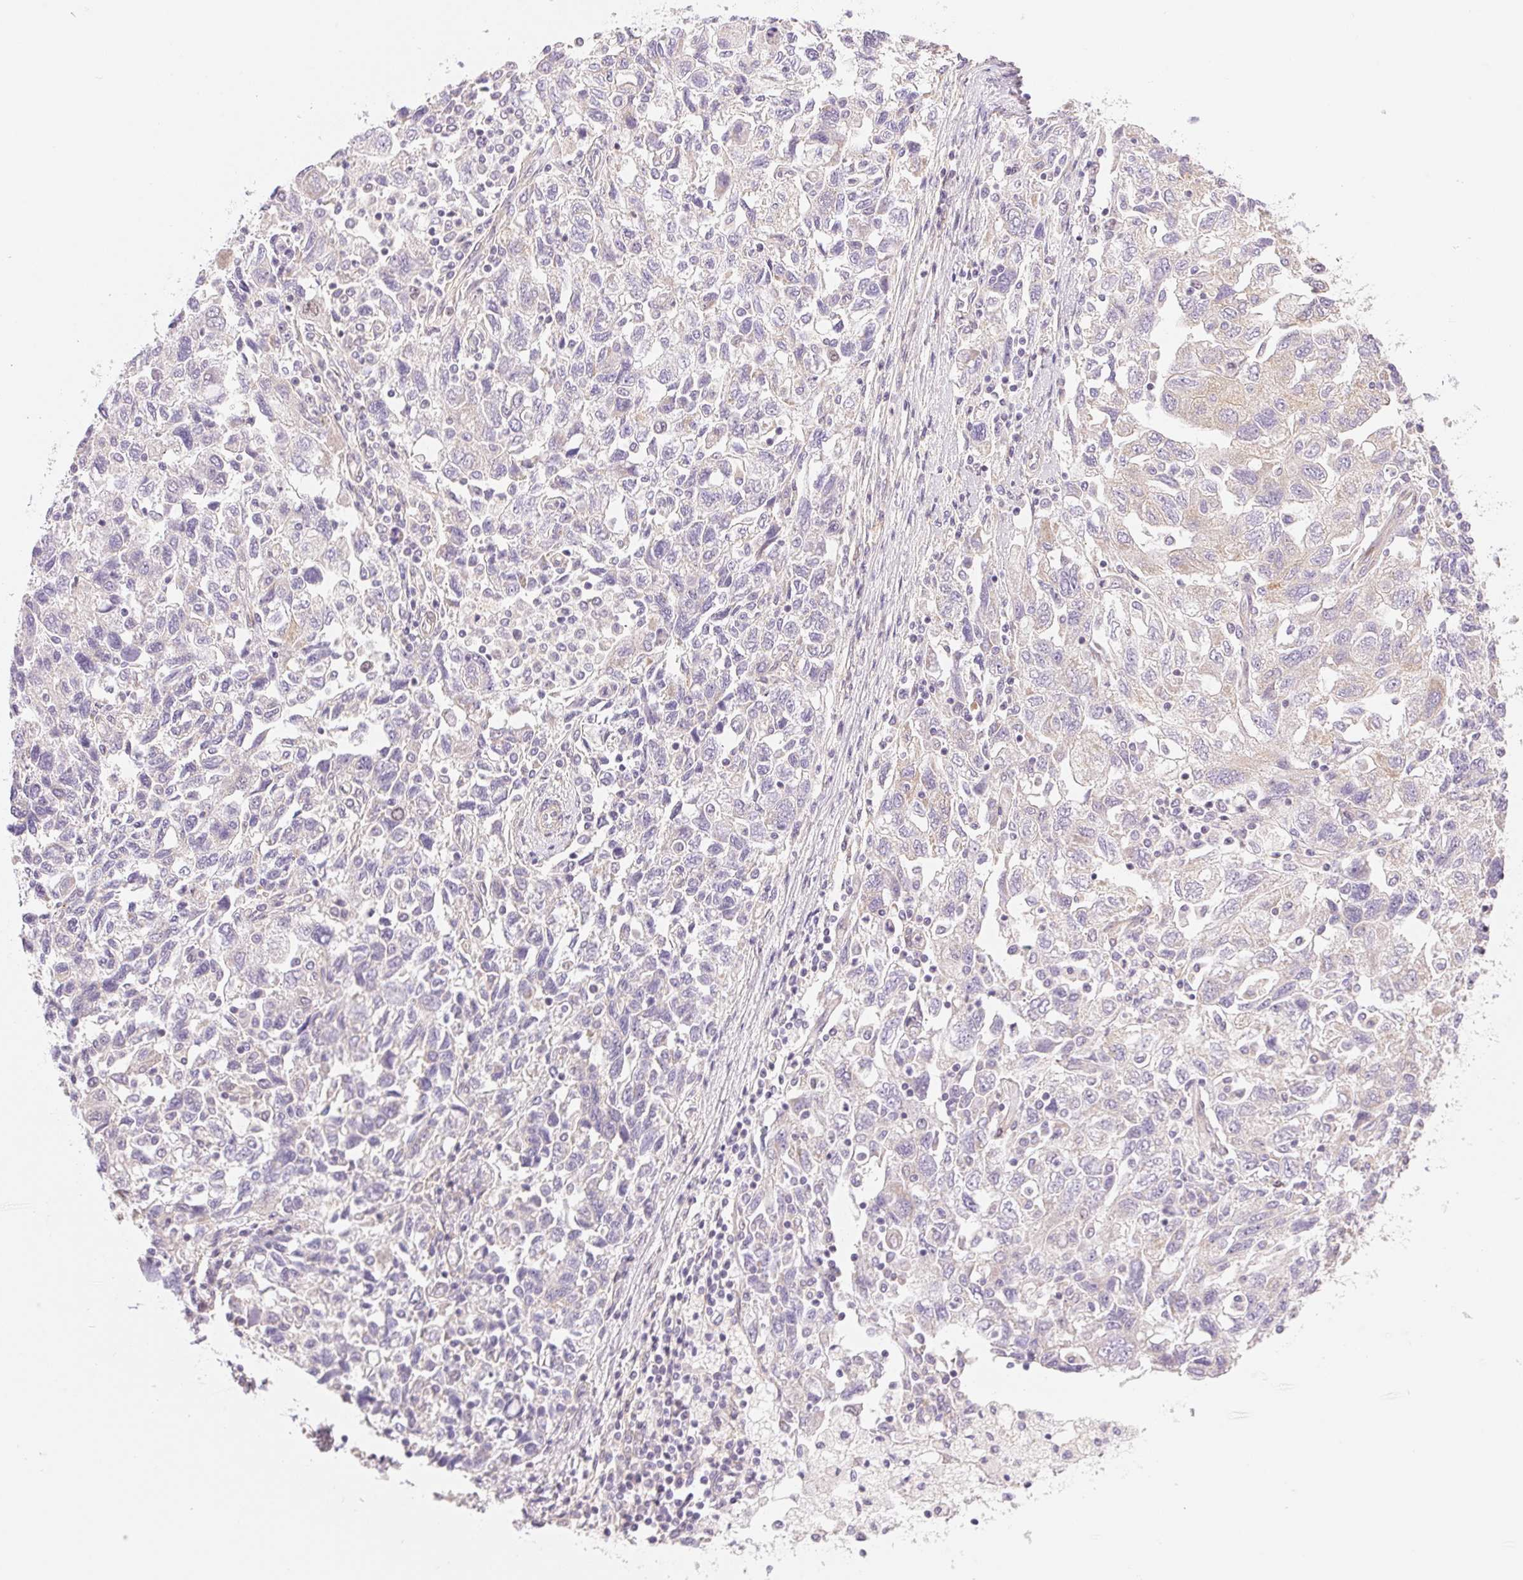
{"staining": {"intensity": "negative", "quantity": "none", "location": "none"}, "tissue": "ovarian cancer", "cell_type": "Tumor cells", "image_type": "cancer", "snomed": [{"axis": "morphology", "description": "Carcinoma, NOS"}, {"axis": "morphology", "description": "Cystadenocarcinoma, serous, NOS"}, {"axis": "topography", "description": "Ovary"}], "caption": "High power microscopy histopathology image of an immunohistochemistry (IHC) micrograph of carcinoma (ovarian), revealing no significant positivity in tumor cells.", "gene": "SMTN", "patient": {"sex": "female", "age": 69}}